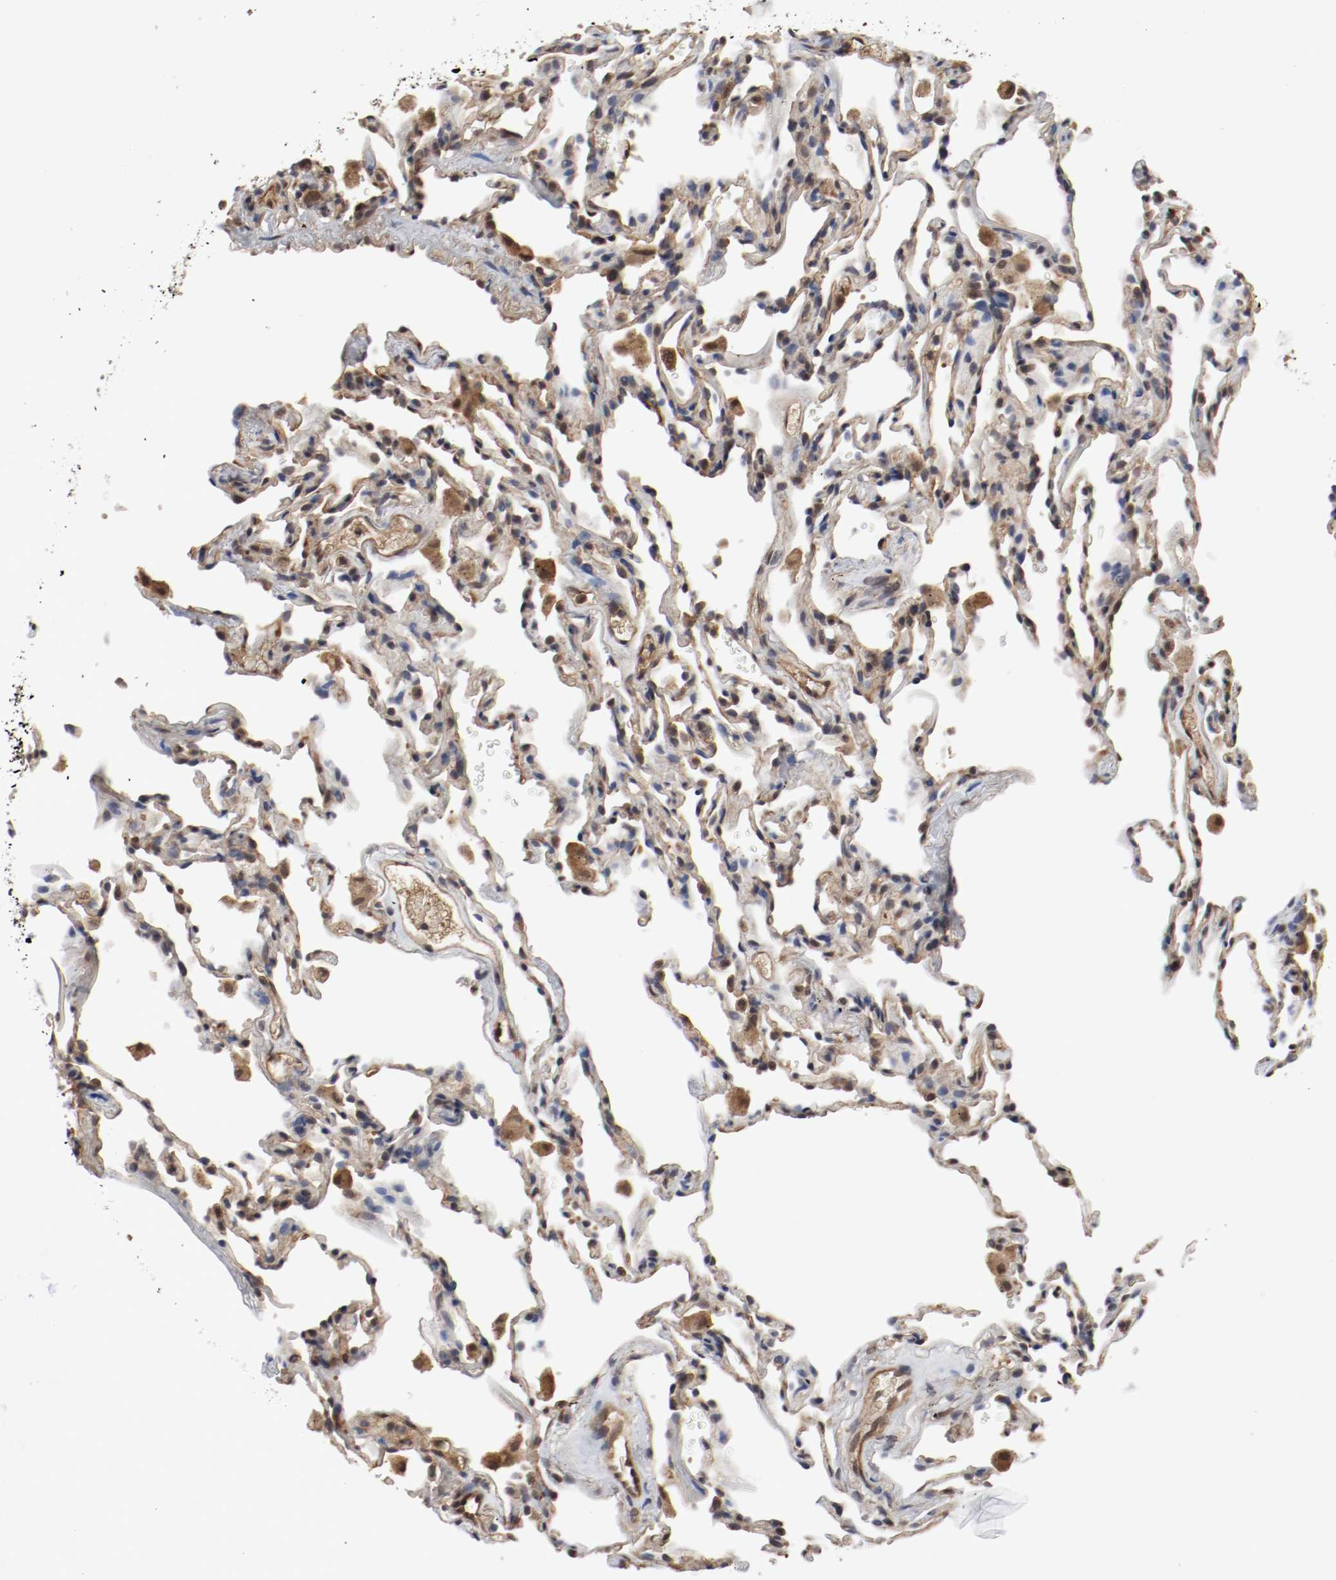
{"staining": {"intensity": "moderate", "quantity": "25%-75%", "location": "cytoplasmic/membranous,nuclear"}, "tissue": "lung", "cell_type": "Alveolar cells", "image_type": "normal", "snomed": [{"axis": "morphology", "description": "Normal tissue, NOS"}, {"axis": "morphology", "description": "Soft tissue tumor metastatic"}, {"axis": "topography", "description": "Lung"}], "caption": "DAB (3,3'-diaminobenzidine) immunohistochemical staining of normal human lung shows moderate cytoplasmic/membranous,nuclear protein staining in approximately 25%-75% of alveolar cells.", "gene": "AFG3L2", "patient": {"sex": "male", "age": 59}}